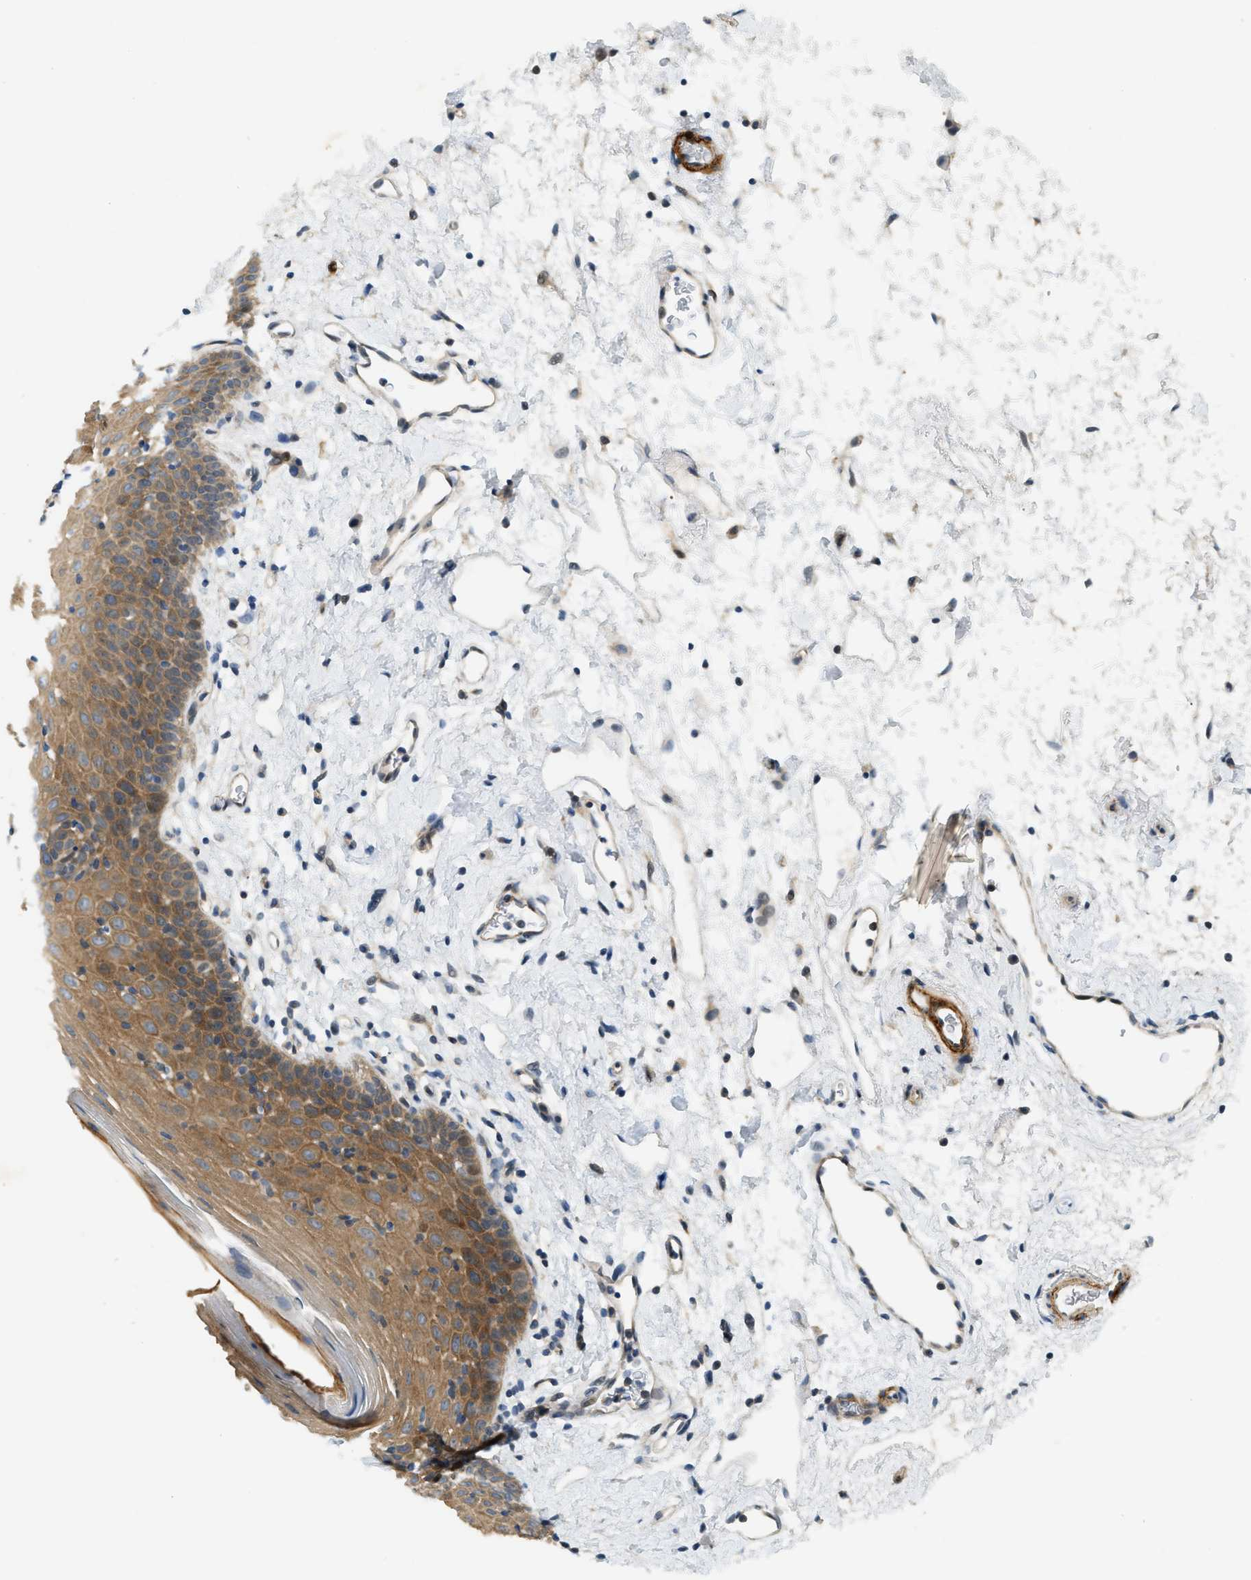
{"staining": {"intensity": "moderate", "quantity": ">75%", "location": "cytoplasmic/membranous"}, "tissue": "oral mucosa", "cell_type": "Squamous epithelial cells", "image_type": "normal", "snomed": [{"axis": "morphology", "description": "Normal tissue, NOS"}, {"axis": "topography", "description": "Oral tissue"}], "caption": "Immunohistochemical staining of unremarkable oral mucosa displays medium levels of moderate cytoplasmic/membranous staining in about >75% of squamous epithelial cells. The staining is performed using DAB (3,3'-diaminobenzidine) brown chromogen to label protein expression. The nuclei are counter-stained blue using hematoxylin.", "gene": "PDCL3", "patient": {"sex": "male", "age": 66}}